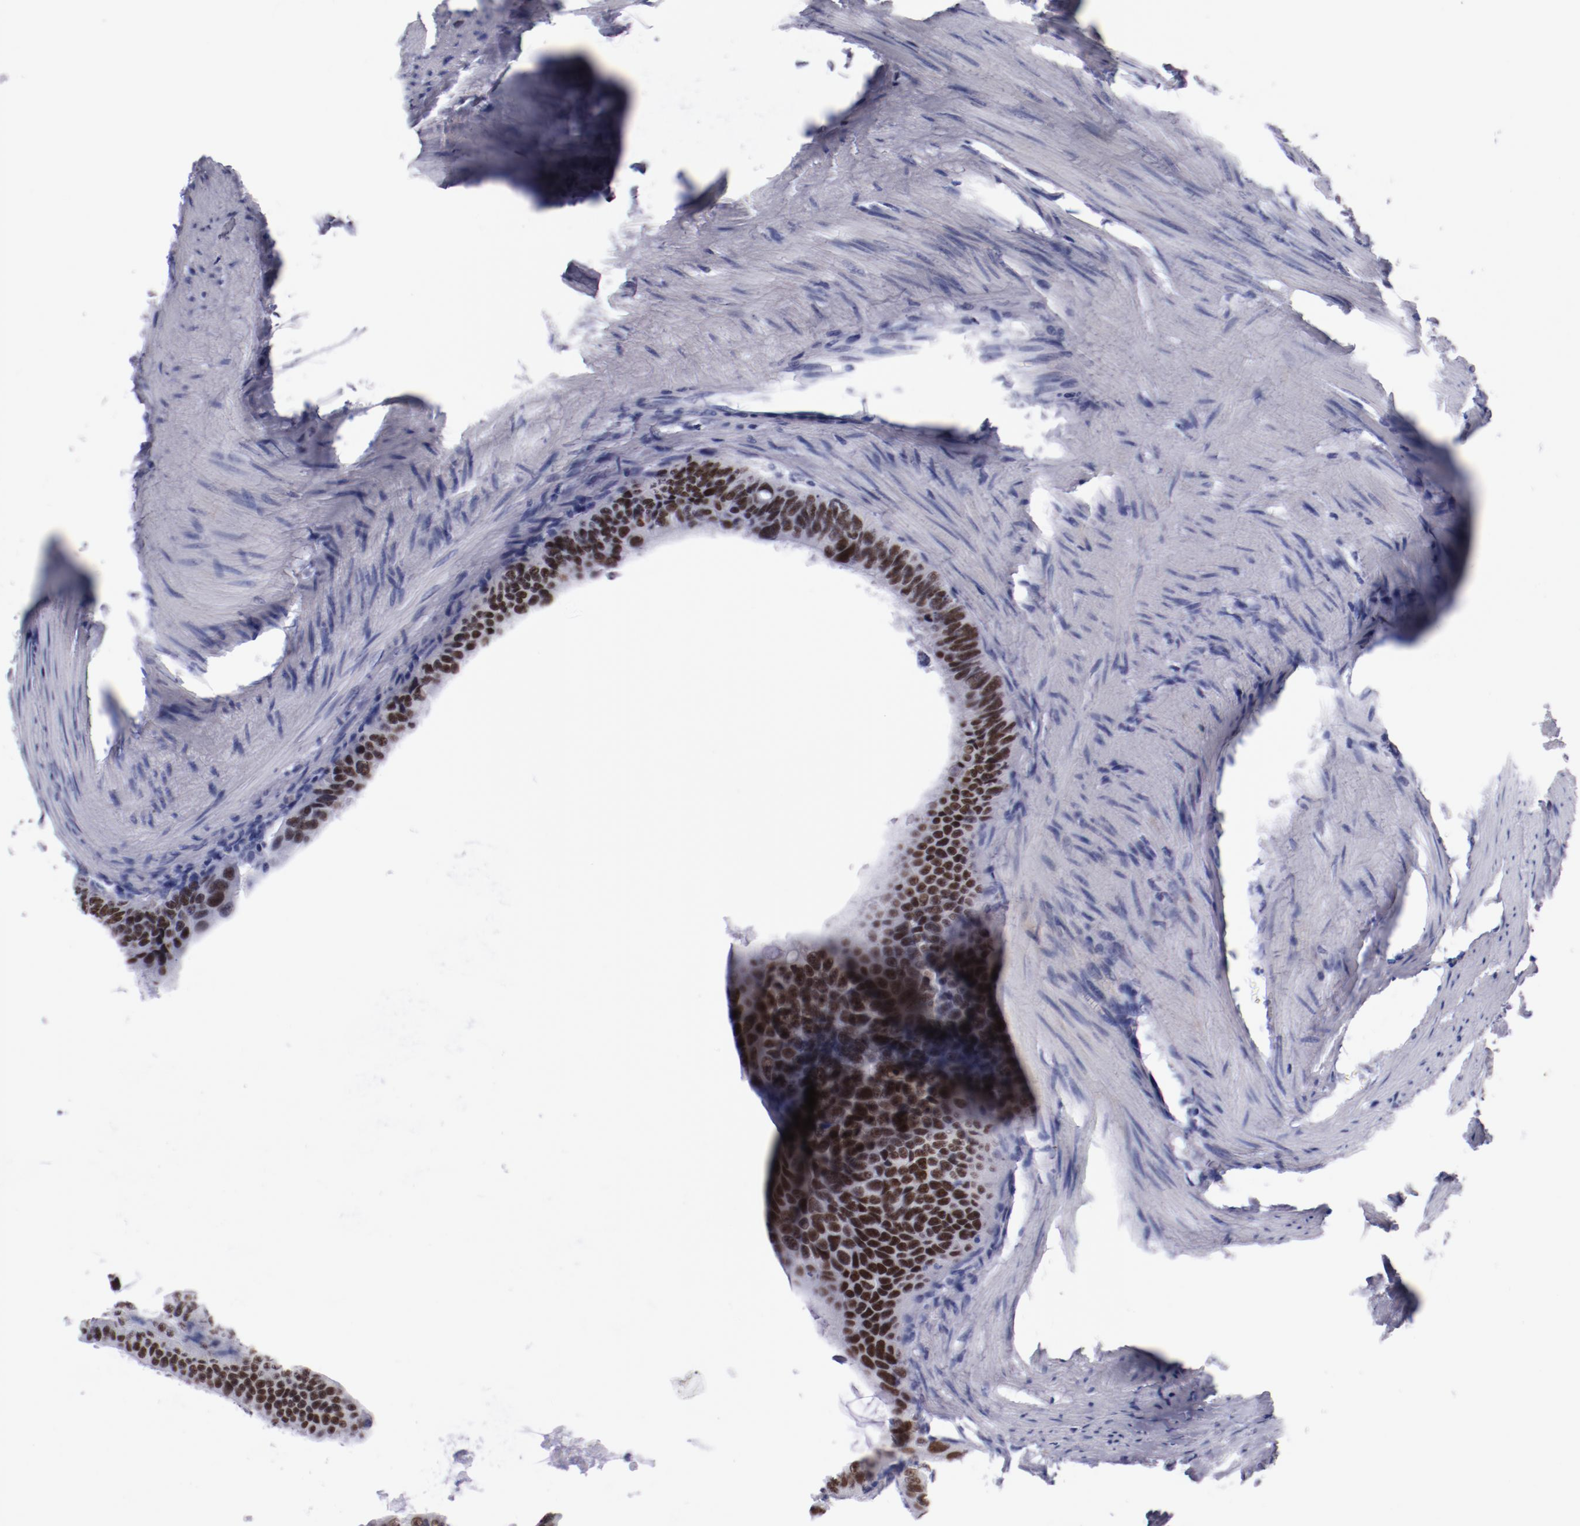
{"staining": {"intensity": "moderate", "quantity": ">75%", "location": "nuclear"}, "tissue": "colorectal cancer", "cell_type": "Tumor cells", "image_type": "cancer", "snomed": [{"axis": "morphology", "description": "Adenocarcinoma, NOS"}, {"axis": "topography", "description": "Colon"}], "caption": "A high-resolution image shows immunohistochemistry (IHC) staining of adenocarcinoma (colorectal), which shows moderate nuclear positivity in approximately >75% of tumor cells. The staining was performed using DAB (3,3'-diaminobenzidine) to visualize the protein expression in brown, while the nuclei were stained in blue with hematoxylin (Magnification: 20x).", "gene": "HNF1B", "patient": {"sex": "female", "age": 55}}